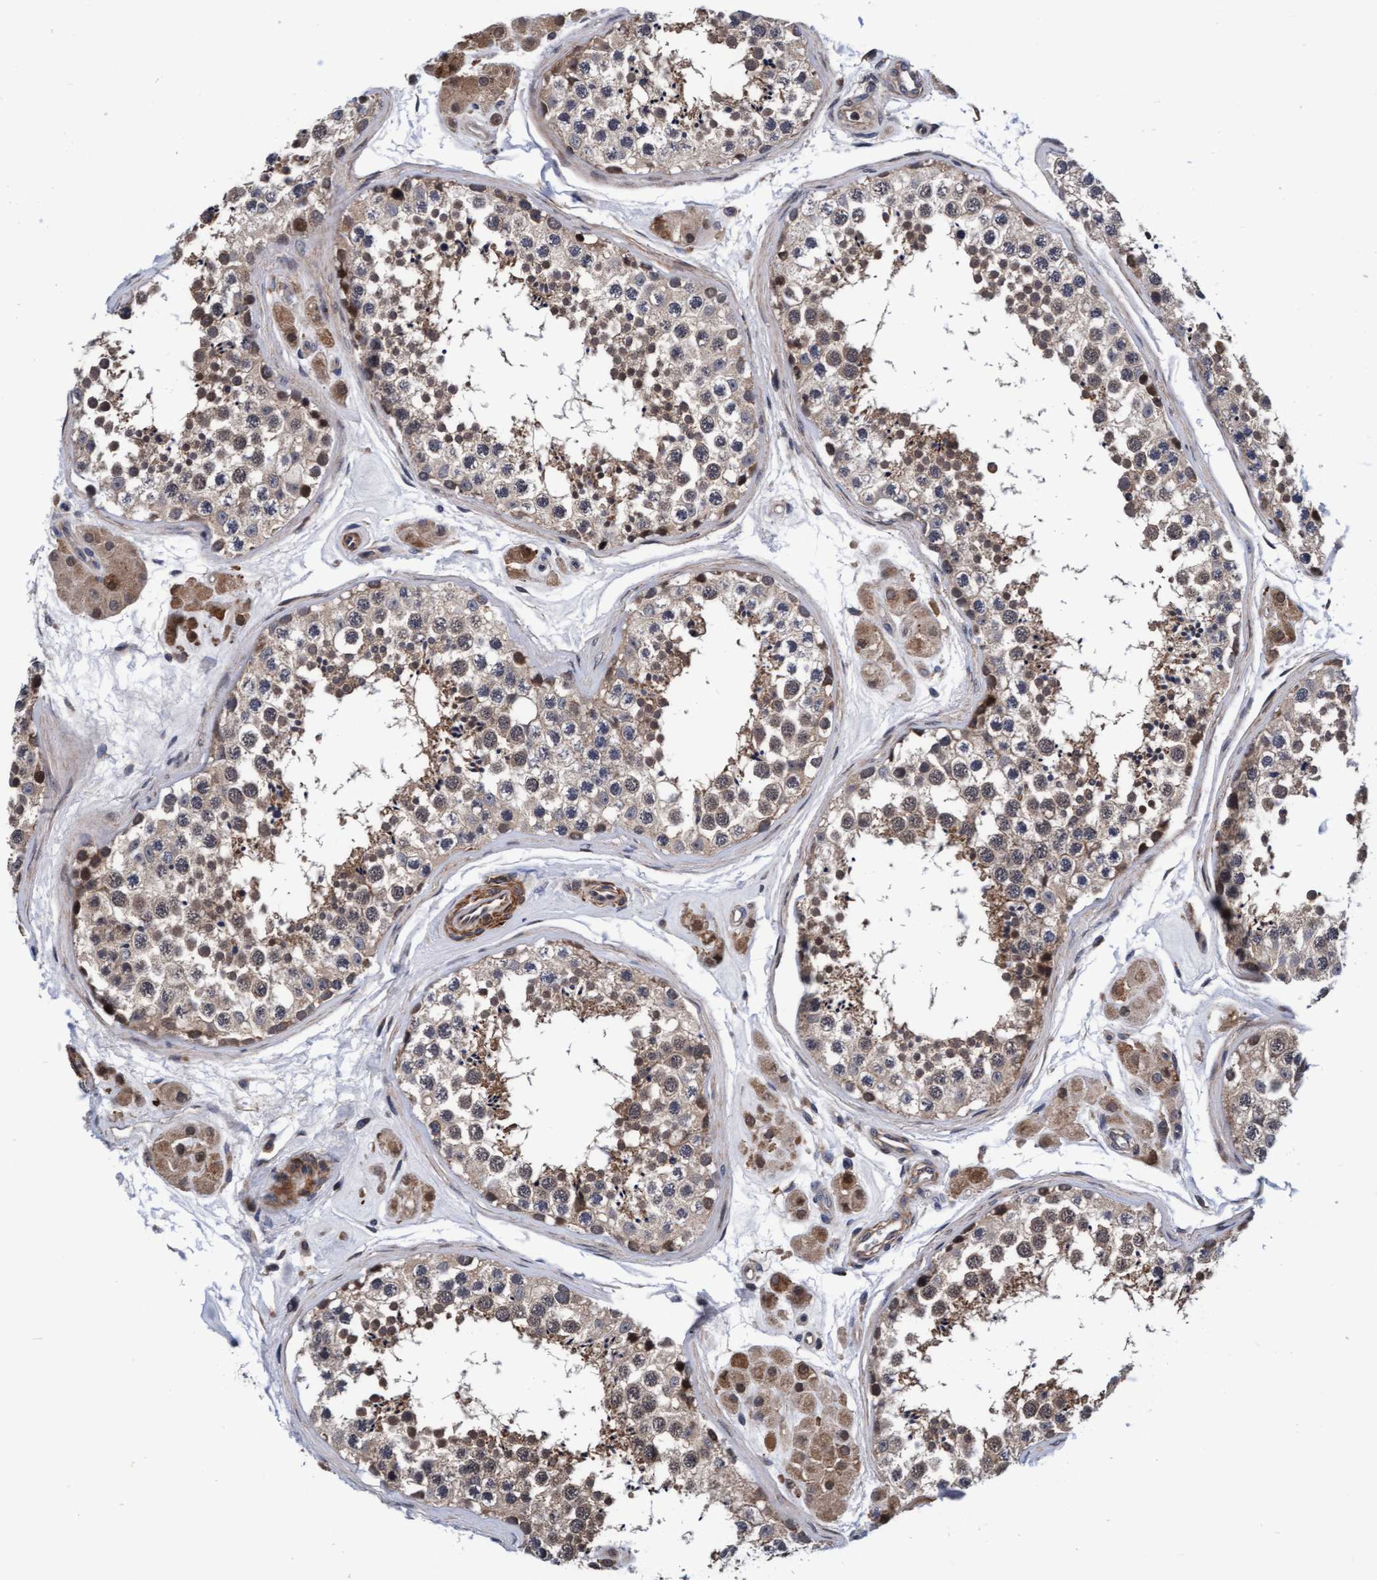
{"staining": {"intensity": "weak", "quantity": ">75%", "location": "cytoplasmic/membranous"}, "tissue": "testis", "cell_type": "Cells in seminiferous ducts", "image_type": "normal", "snomed": [{"axis": "morphology", "description": "Normal tissue, NOS"}, {"axis": "topography", "description": "Testis"}], "caption": "Protein staining by IHC displays weak cytoplasmic/membranous expression in about >75% of cells in seminiferous ducts in benign testis.", "gene": "EFCAB13", "patient": {"sex": "male", "age": 56}}